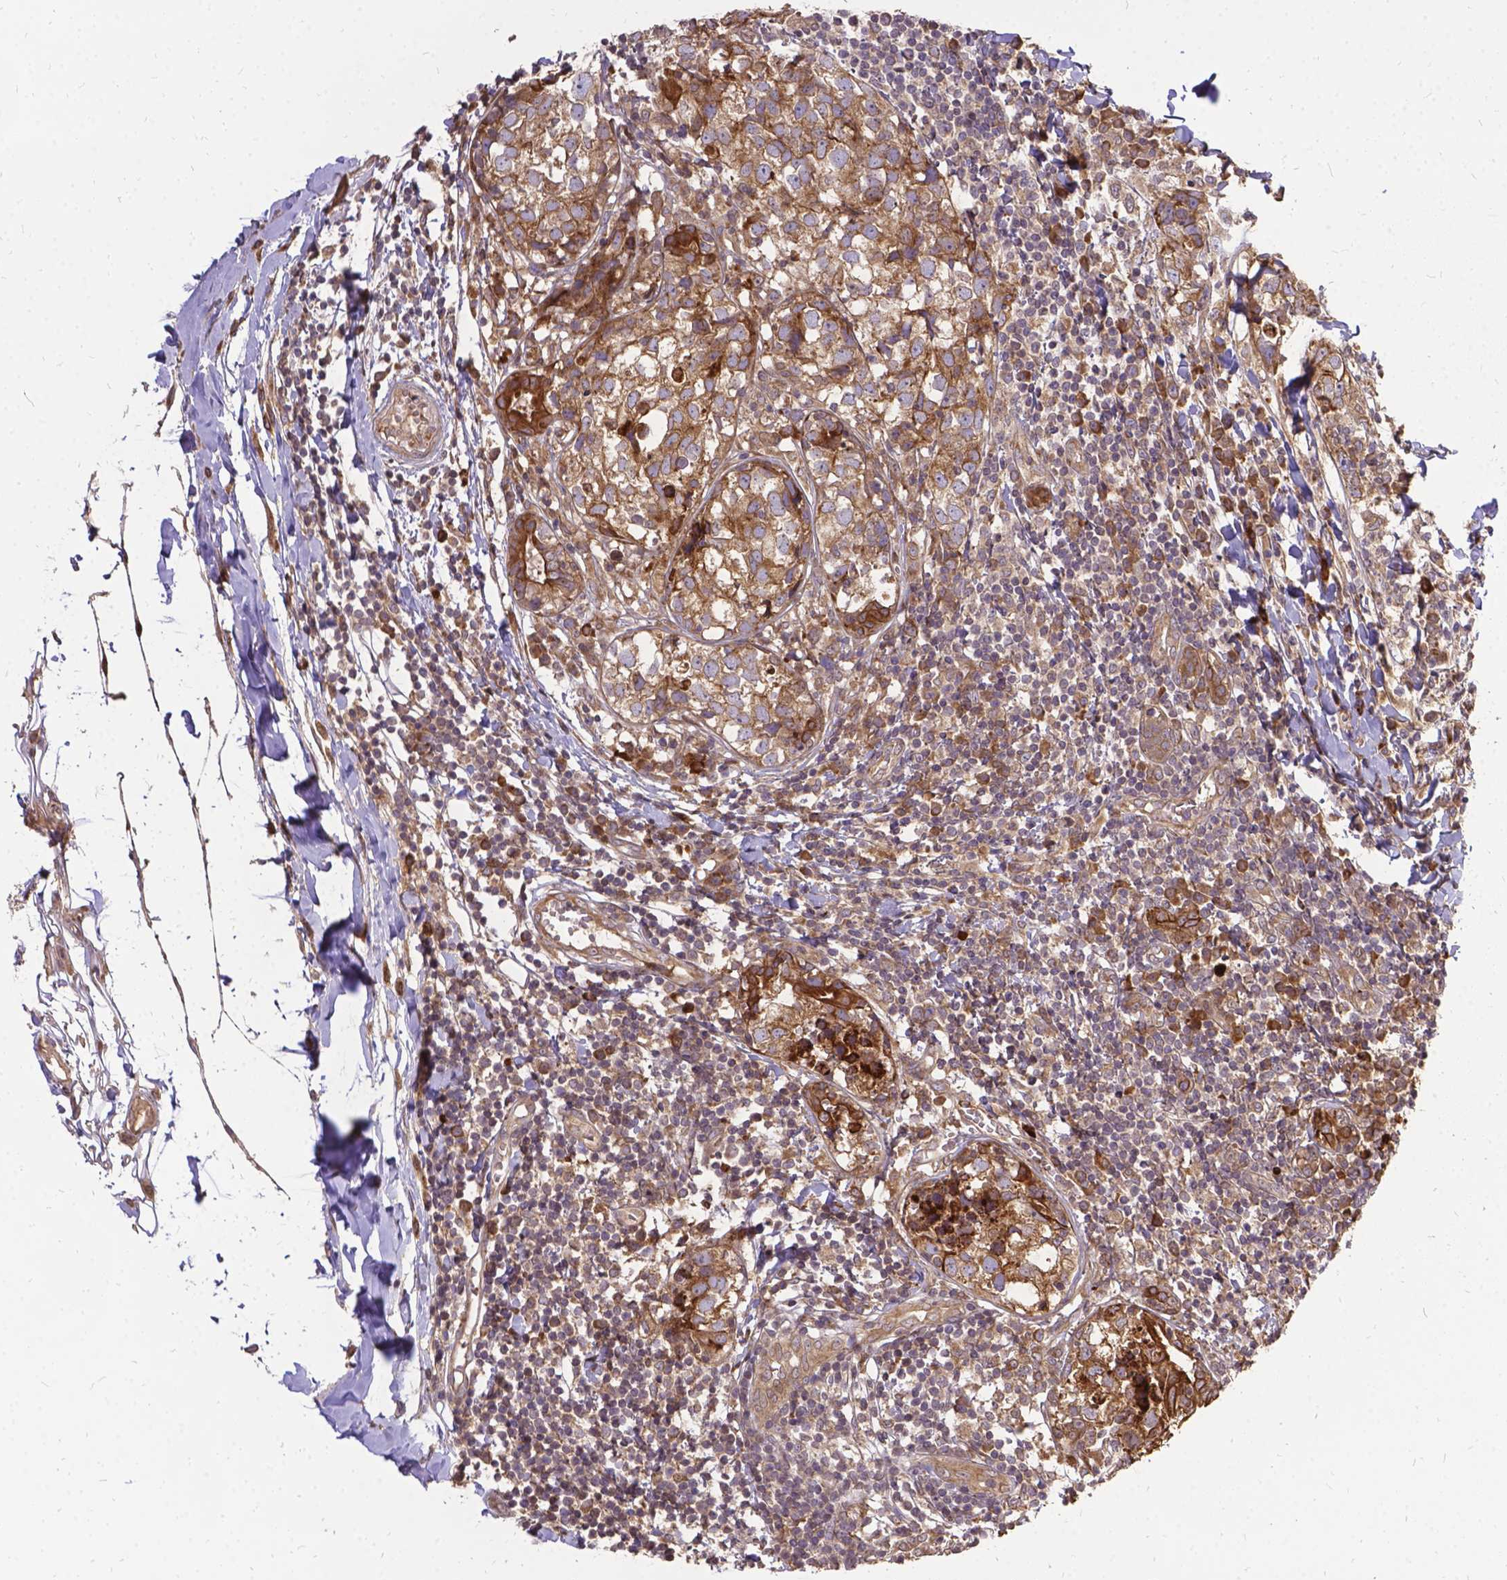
{"staining": {"intensity": "weak", "quantity": ">75%", "location": "cytoplasmic/membranous"}, "tissue": "breast cancer", "cell_type": "Tumor cells", "image_type": "cancer", "snomed": [{"axis": "morphology", "description": "Duct carcinoma"}, {"axis": "topography", "description": "Breast"}], "caption": "A histopathology image of breast cancer stained for a protein shows weak cytoplasmic/membranous brown staining in tumor cells. Nuclei are stained in blue.", "gene": "DENND6A", "patient": {"sex": "female", "age": 30}}